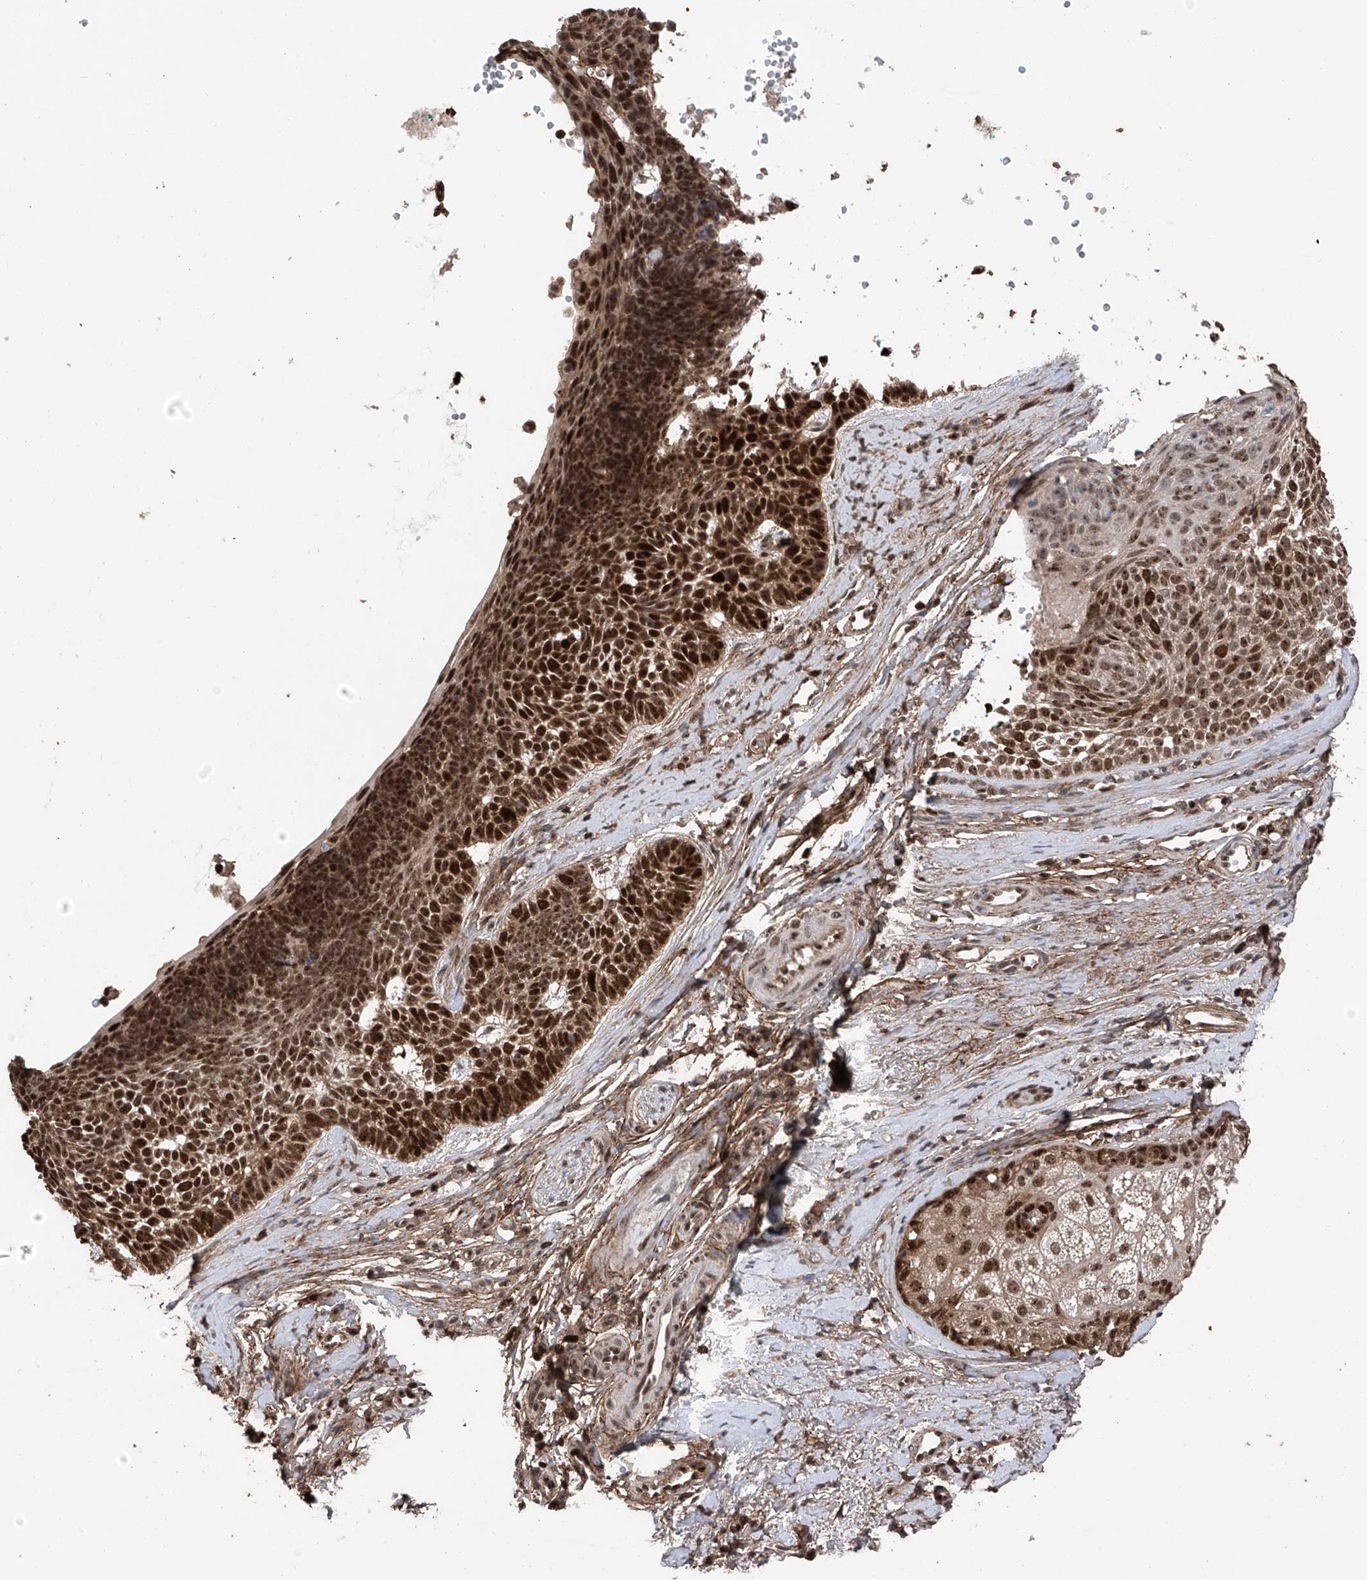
{"staining": {"intensity": "strong", "quantity": ">75%", "location": "nuclear"}, "tissue": "skin cancer", "cell_type": "Tumor cells", "image_type": "cancer", "snomed": [{"axis": "morphology", "description": "Basal cell carcinoma"}, {"axis": "topography", "description": "Skin"}], "caption": "Skin basal cell carcinoma tissue shows strong nuclear expression in about >75% of tumor cells, visualized by immunohistochemistry.", "gene": "DNAJC9", "patient": {"sex": "female", "age": 81}}